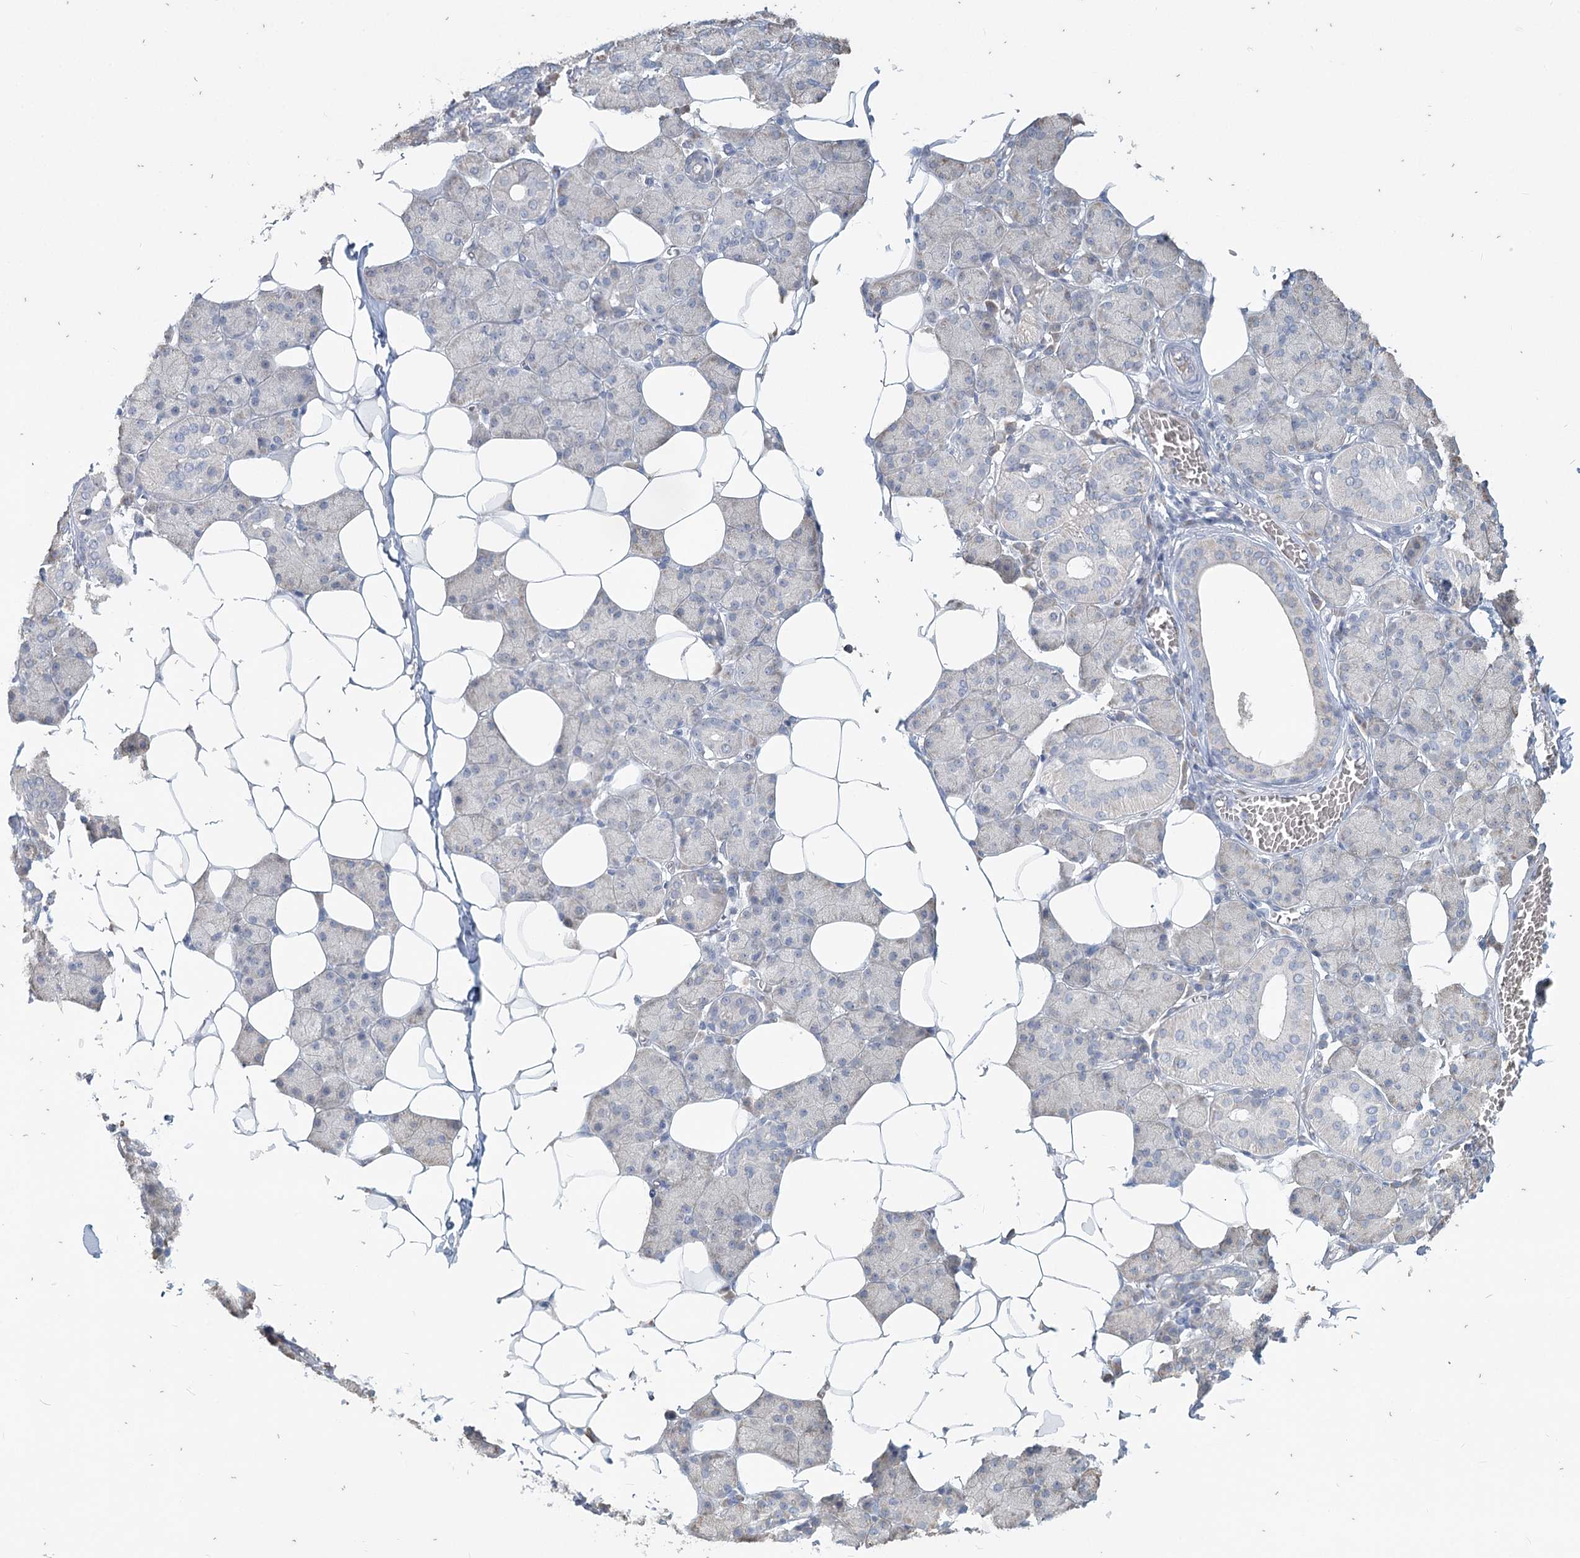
{"staining": {"intensity": "moderate", "quantity": "<25%", "location": "cytoplasmic/membranous"}, "tissue": "salivary gland", "cell_type": "Glandular cells", "image_type": "normal", "snomed": [{"axis": "morphology", "description": "Normal tissue, NOS"}, {"axis": "topography", "description": "Salivary gland"}], "caption": "Moderate cytoplasmic/membranous protein staining is seen in about <25% of glandular cells in salivary gland.", "gene": "SLC9A3", "patient": {"sex": "female", "age": 33}}